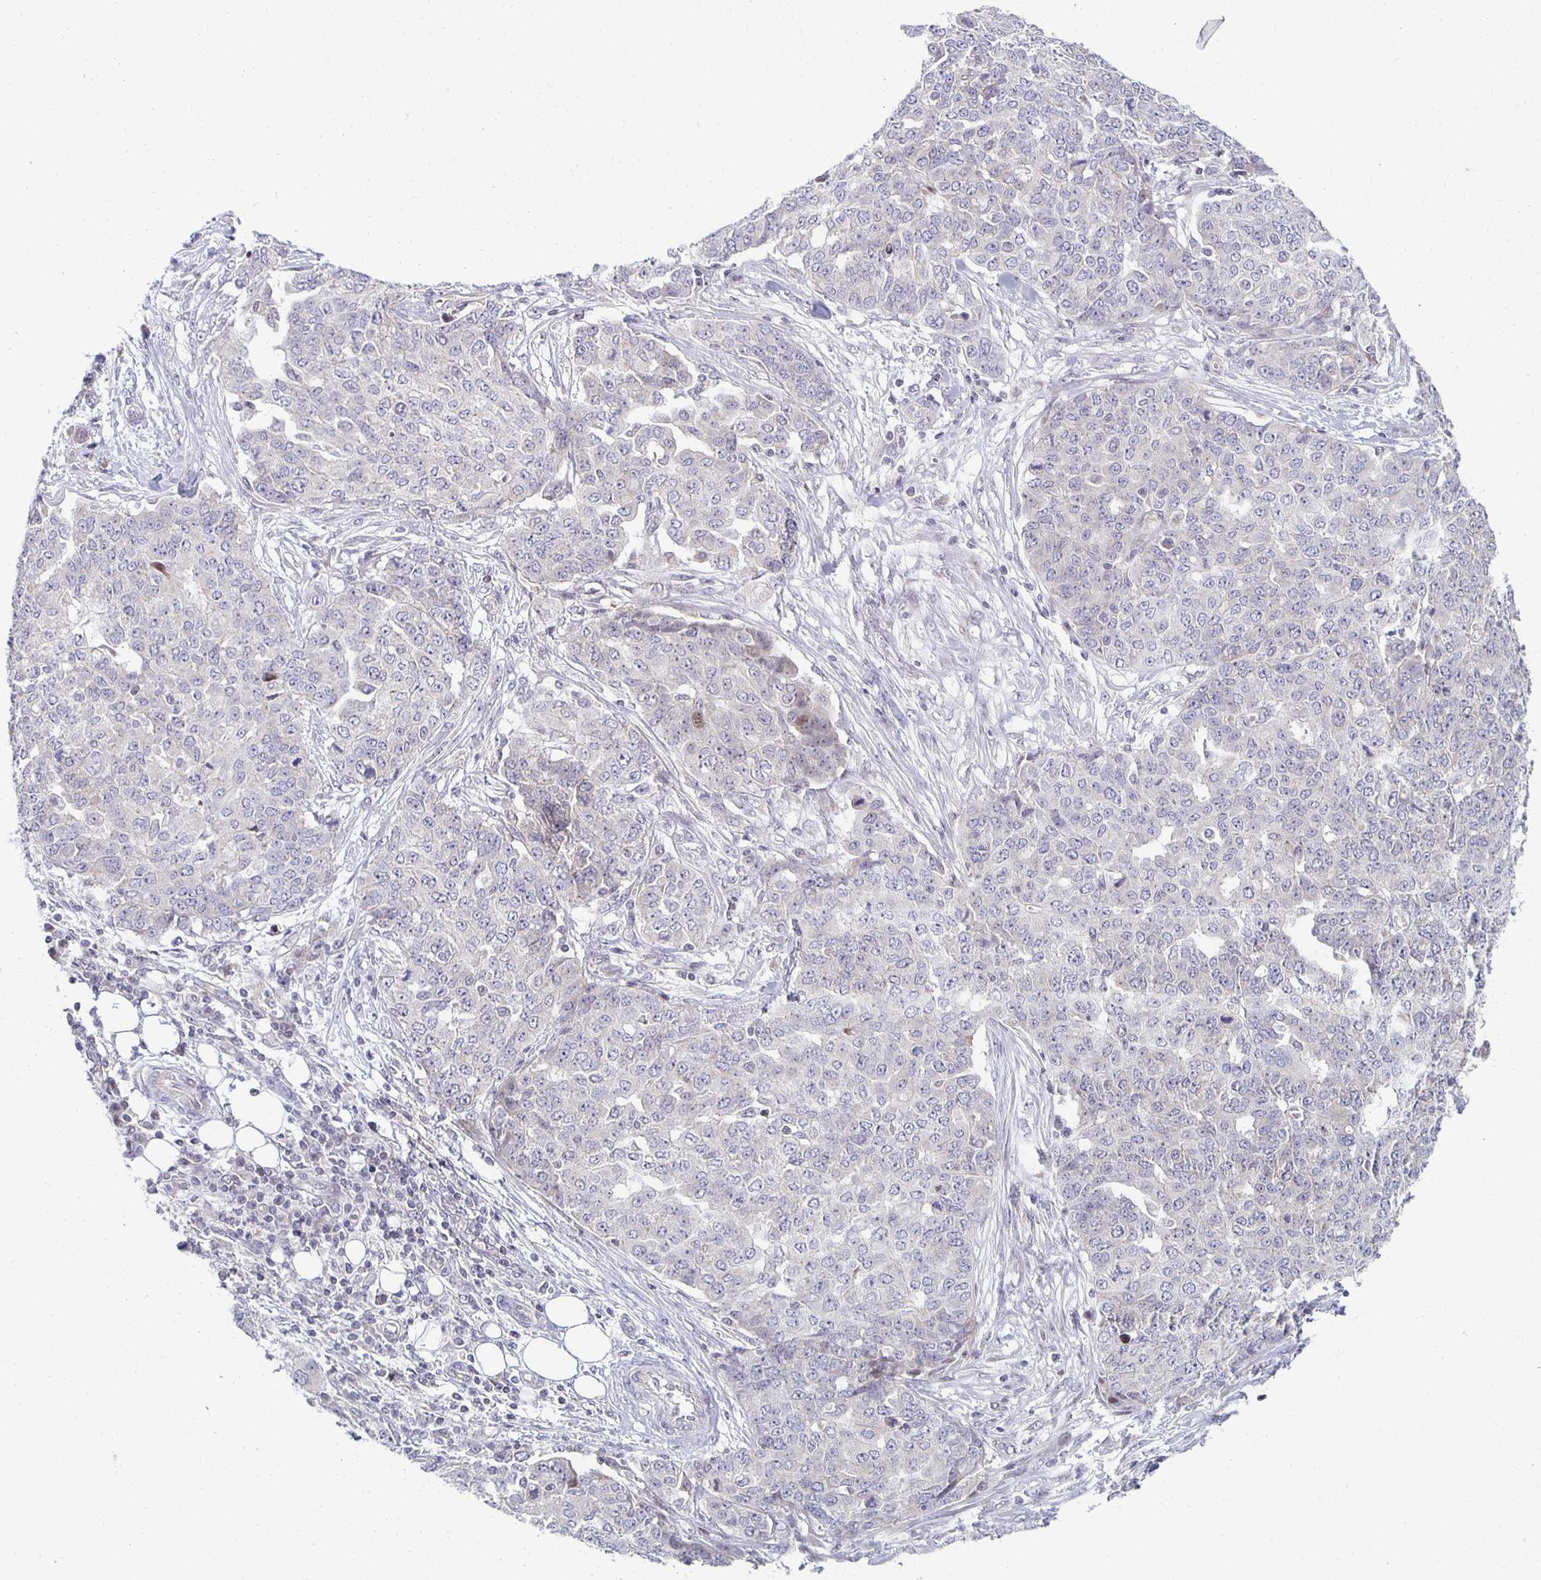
{"staining": {"intensity": "negative", "quantity": "none", "location": "none"}, "tissue": "ovarian cancer", "cell_type": "Tumor cells", "image_type": "cancer", "snomed": [{"axis": "morphology", "description": "Cystadenocarcinoma, serous, NOS"}, {"axis": "topography", "description": "Soft tissue"}, {"axis": "topography", "description": "Ovary"}], "caption": "A micrograph of ovarian cancer stained for a protein displays no brown staining in tumor cells. Brightfield microscopy of immunohistochemistry (IHC) stained with DAB (3,3'-diaminobenzidine) (brown) and hematoxylin (blue), captured at high magnification.", "gene": "HCFC1R1", "patient": {"sex": "female", "age": 57}}